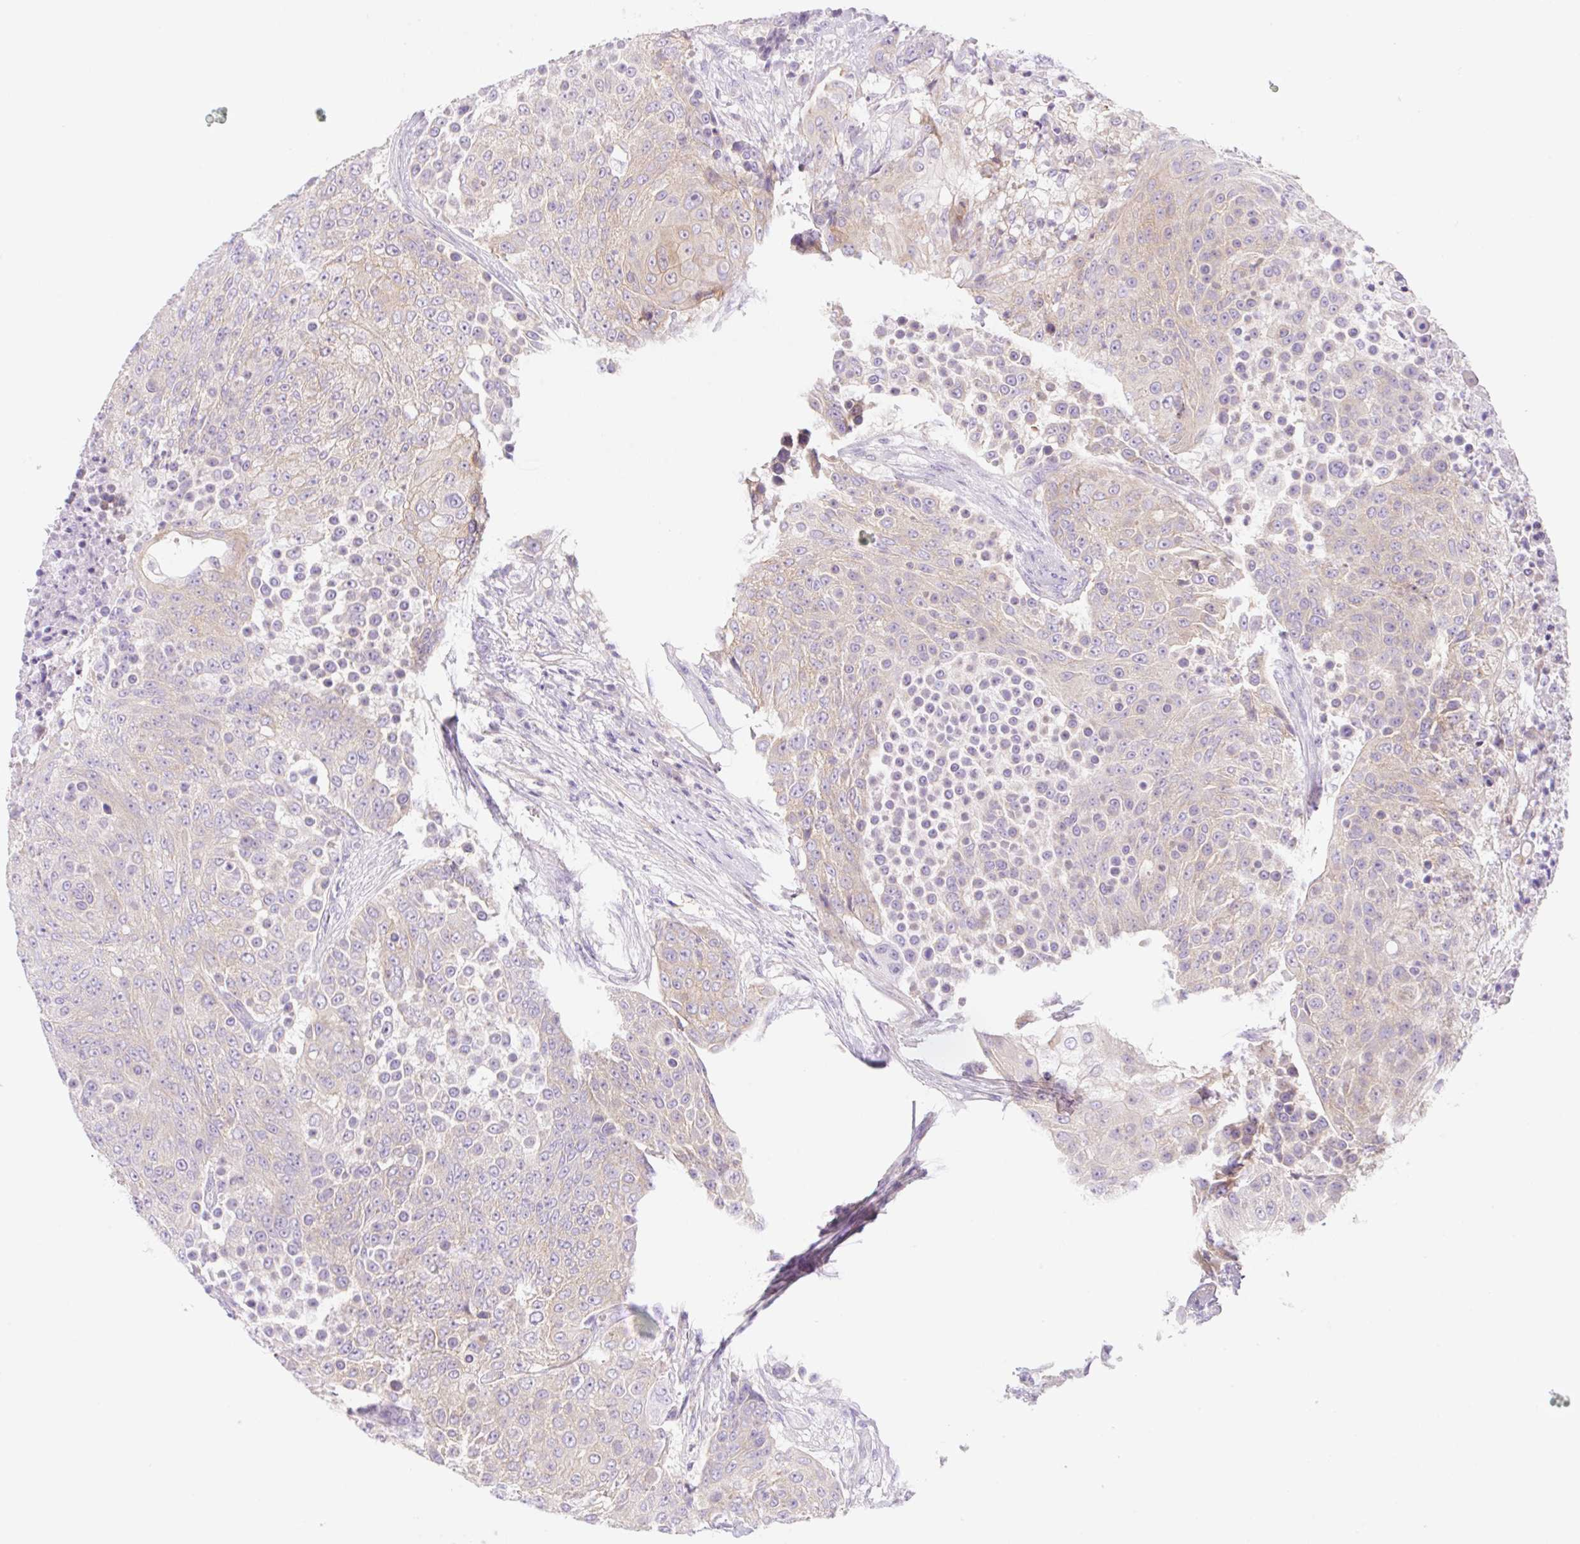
{"staining": {"intensity": "weak", "quantity": "25%-75%", "location": "cytoplasmic/membranous"}, "tissue": "urothelial cancer", "cell_type": "Tumor cells", "image_type": "cancer", "snomed": [{"axis": "morphology", "description": "Urothelial carcinoma, High grade"}, {"axis": "topography", "description": "Urinary bladder"}], "caption": "Immunohistochemistry (DAB) staining of urothelial cancer demonstrates weak cytoplasmic/membranous protein expression in approximately 25%-75% of tumor cells. (DAB (3,3'-diaminobenzidine) = brown stain, brightfield microscopy at high magnification).", "gene": "LYVE1", "patient": {"sex": "female", "age": 63}}